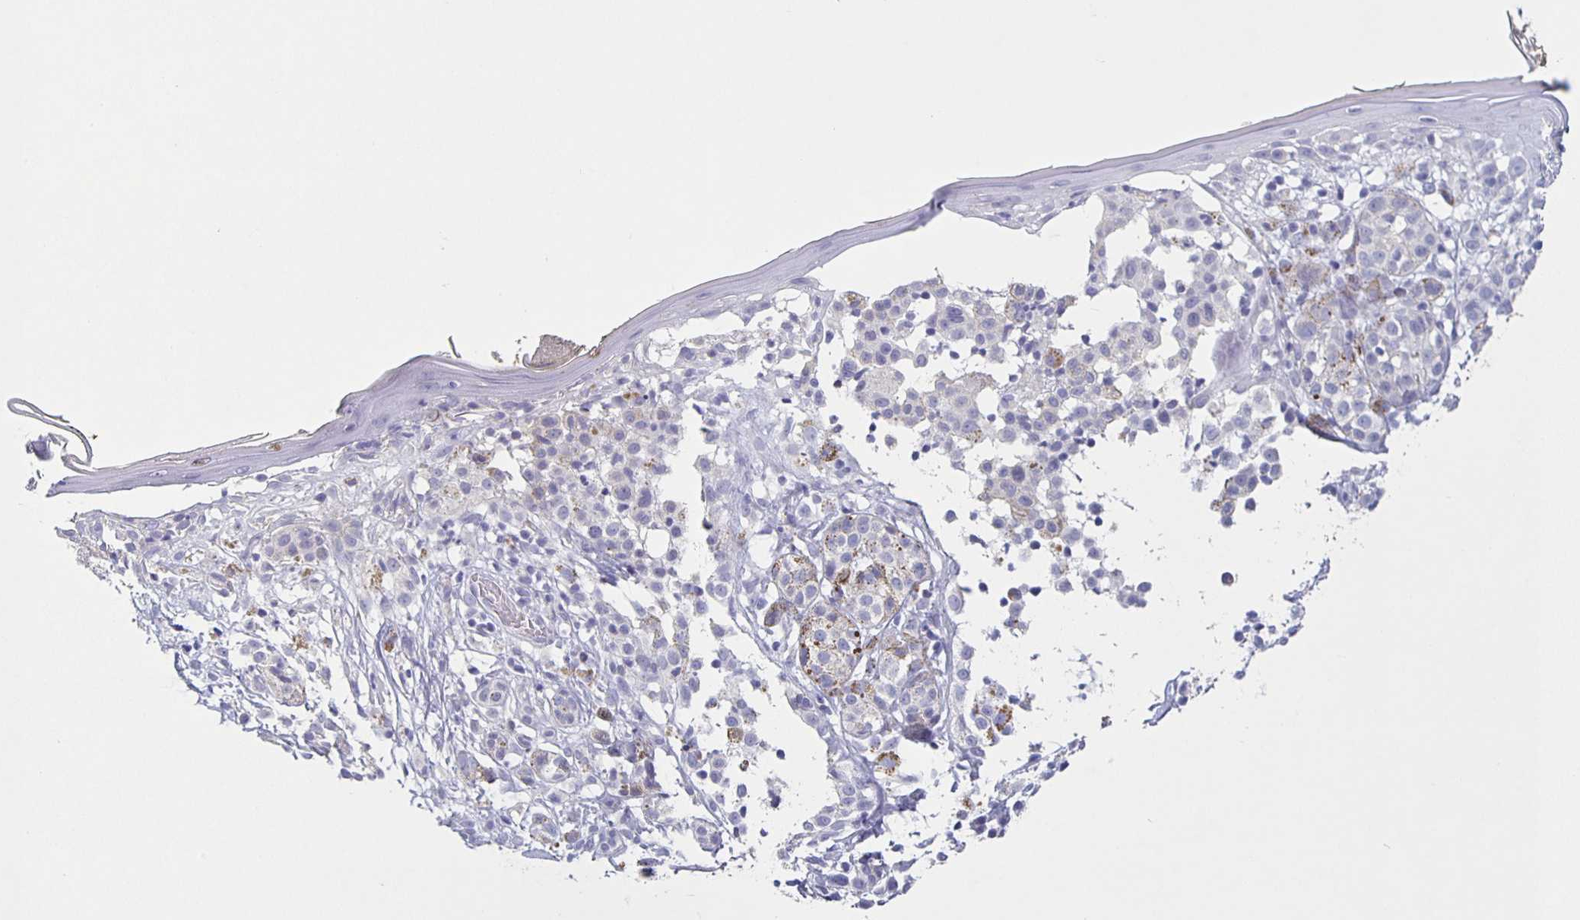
{"staining": {"intensity": "negative", "quantity": "none", "location": "none"}, "tissue": "skin", "cell_type": "Fibroblasts", "image_type": "normal", "snomed": [{"axis": "morphology", "description": "Normal tissue, NOS"}, {"axis": "topography", "description": "Skin"}], "caption": "The micrograph shows no significant positivity in fibroblasts of skin. (Immunohistochemistry (ihc), brightfield microscopy, high magnification).", "gene": "CARNS1", "patient": {"sex": "female", "age": 34}}